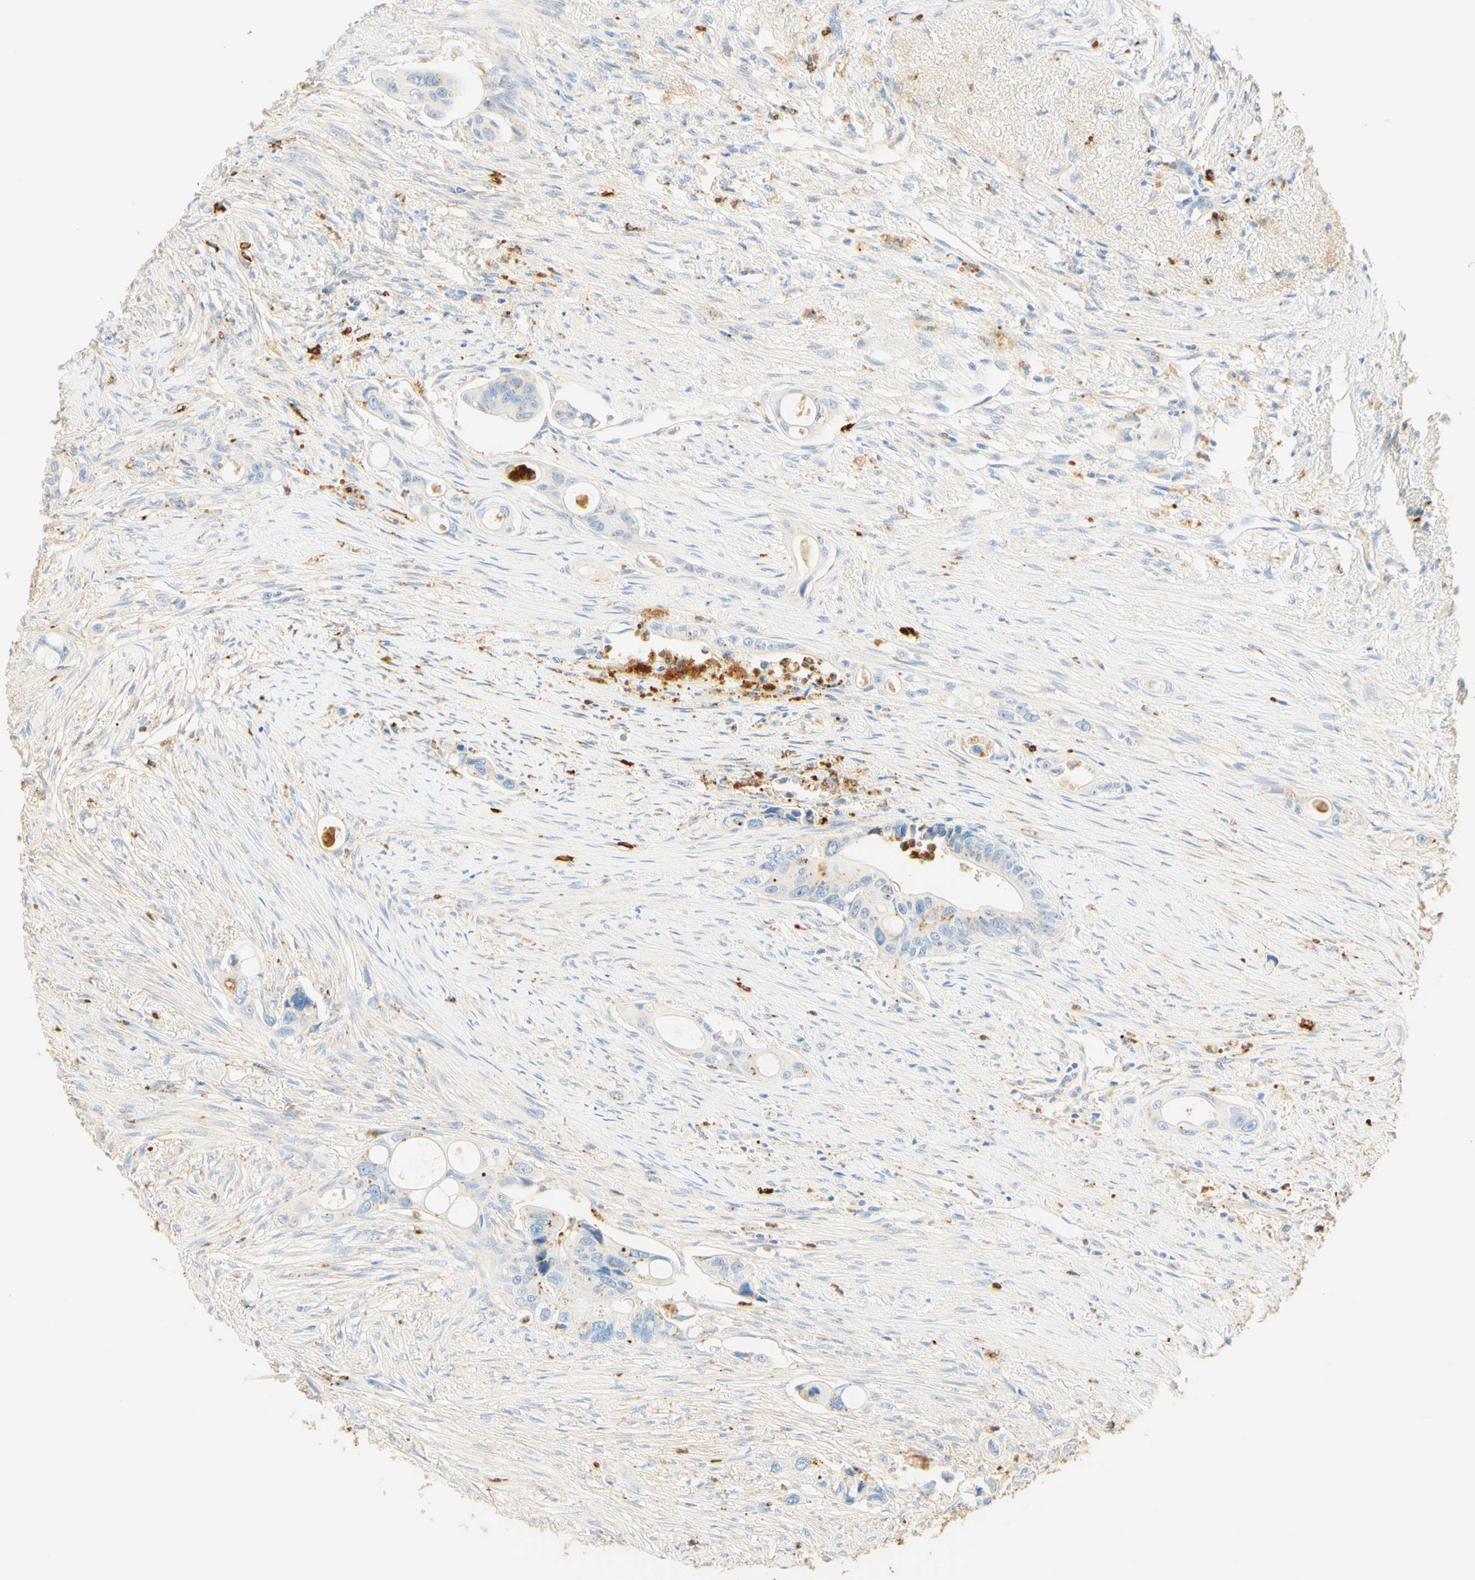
{"staining": {"intensity": "negative", "quantity": "none", "location": "none"}, "tissue": "colorectal cancer", "cell_type": "Tumor cells", "image_type": "cancer", "snomed": [{"axis": "morphology", "description": "Adenocarcinoma, NOS"}, {"axis": "topography", "description": "Colon"}], "caption": "Micrograph shows no significant protein staining in tumor cells of colorectal adenocarcinoma. (Brightfield microscopy of DAB IHC at high magnification).", "gene": "CD63", "patient": {"sex": "female", "age": 57}}